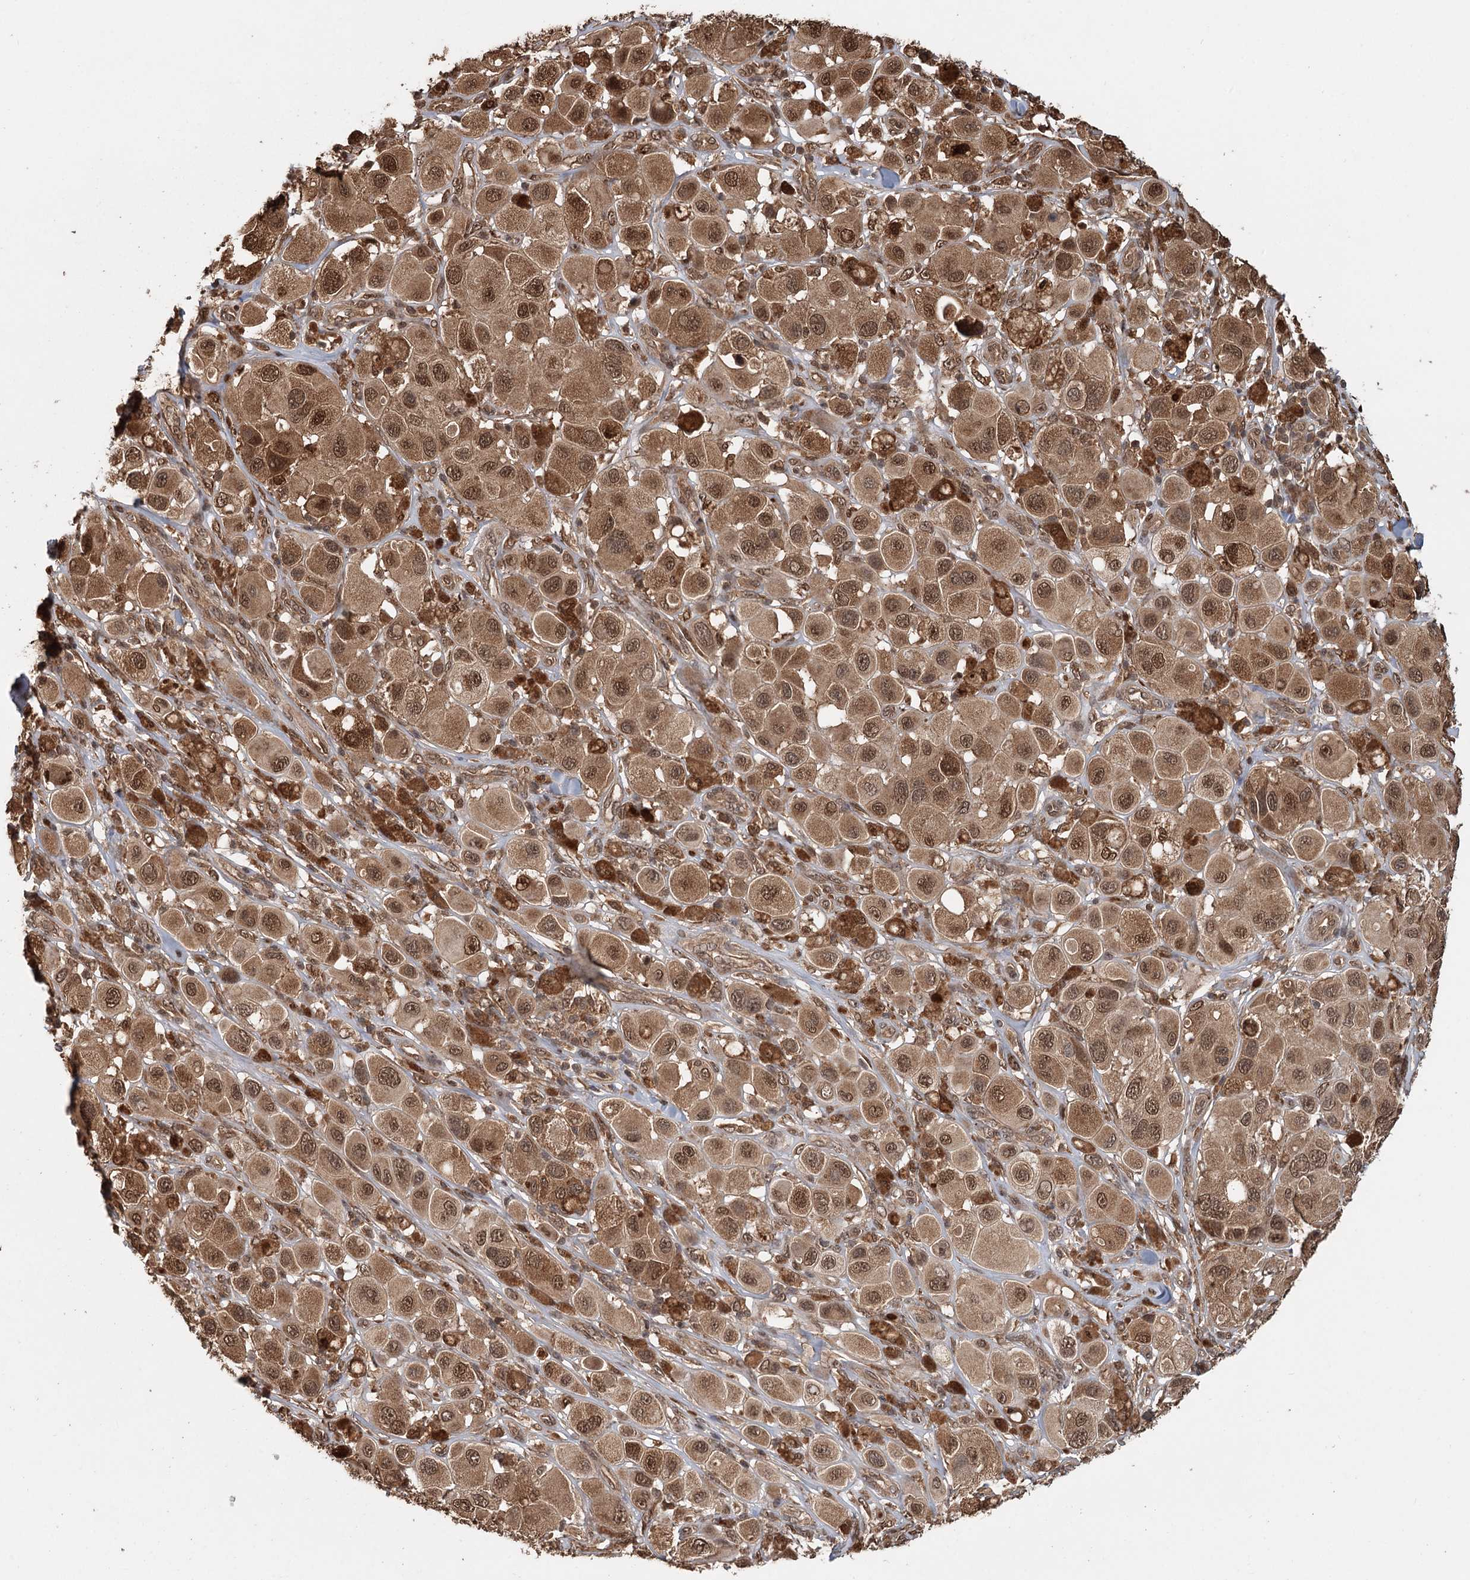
{"staining": {"intensity": "moderate", "quantity": ">75%", "location": "cytoplasmic/membranous,nuclear"}, "tissue": "melanoma", "cell_type": "Tumor cells", "image_type": "cancer", "snomed": [{"axis": "morphology", "description": "Malignant melanoma, Metastatic site"}, {"axis": "topography", "description": "Skin"}], "caption": "A photomicrograph of malignant melanoma (metastatic site) stained for a protein displays moderate cytoplasmic/membranous and nuclear brown staining in tumor cells.", "gene": "N6AMT1", "patient": {"sex": "male", "age": 41}}